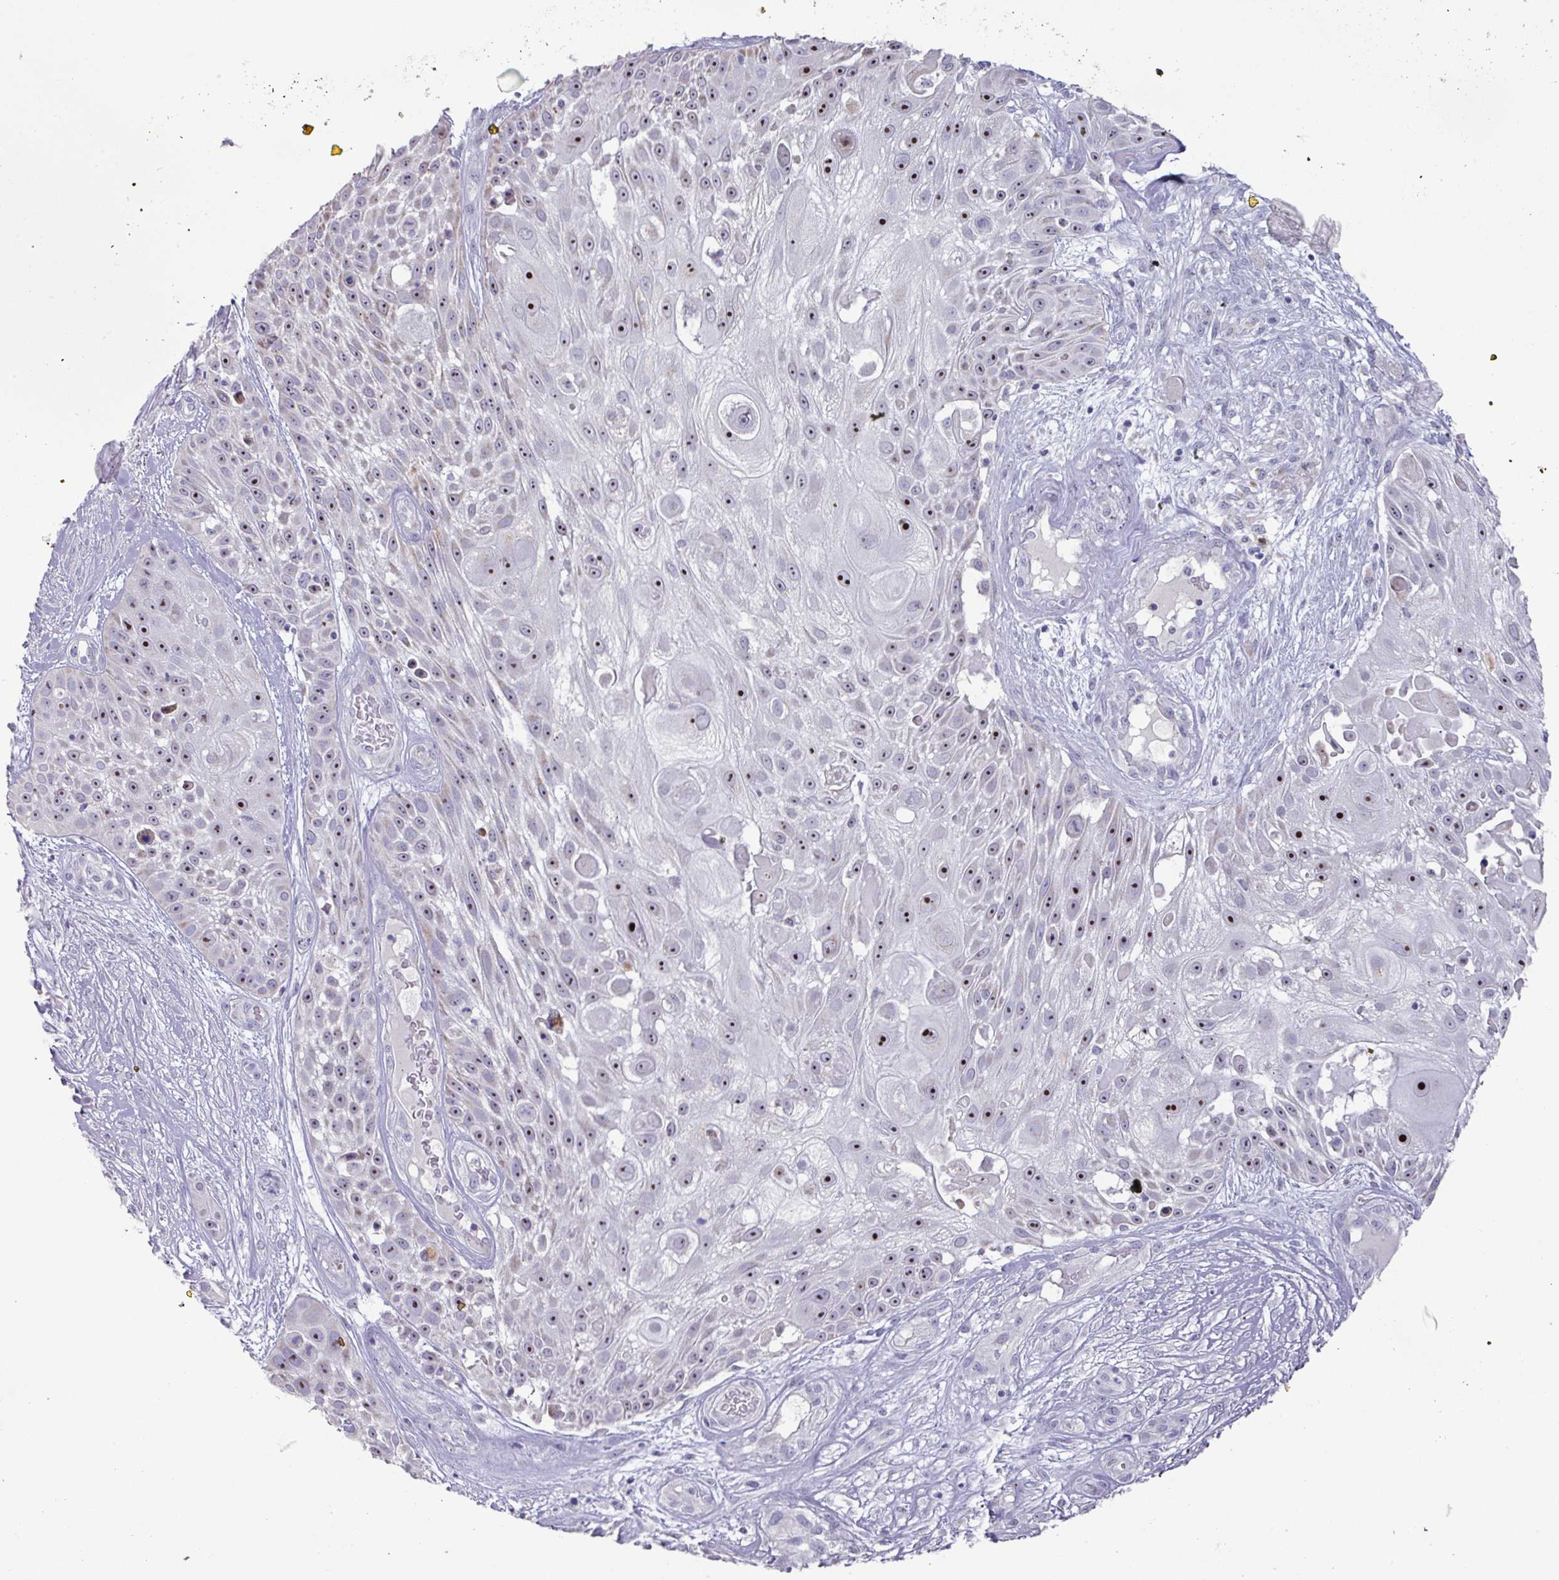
{"staining": {"intensity": "moderate", "quantity": "25%-75%", "location": "nuclear"}, "tissue": "skin cancer", "cell_type": "Tumor cells", "image_type": "cancer", "snomed": [{"axis": "morphology", "description": "Squamous cell carcinoma, NOS"}, {"axis": "topography", "description": "Skin"}], "caption": "Immunohistochemistry (DAB (3,3'-diaminobenzidine)) staining of human skin cancer (squamous cell carcinoma) reveals moderate nuclear protein positivity in approximately 25%-75% of tumor cells.", "gene": "MT-ND4", "patient": {"sex": "female", "age": 86}}